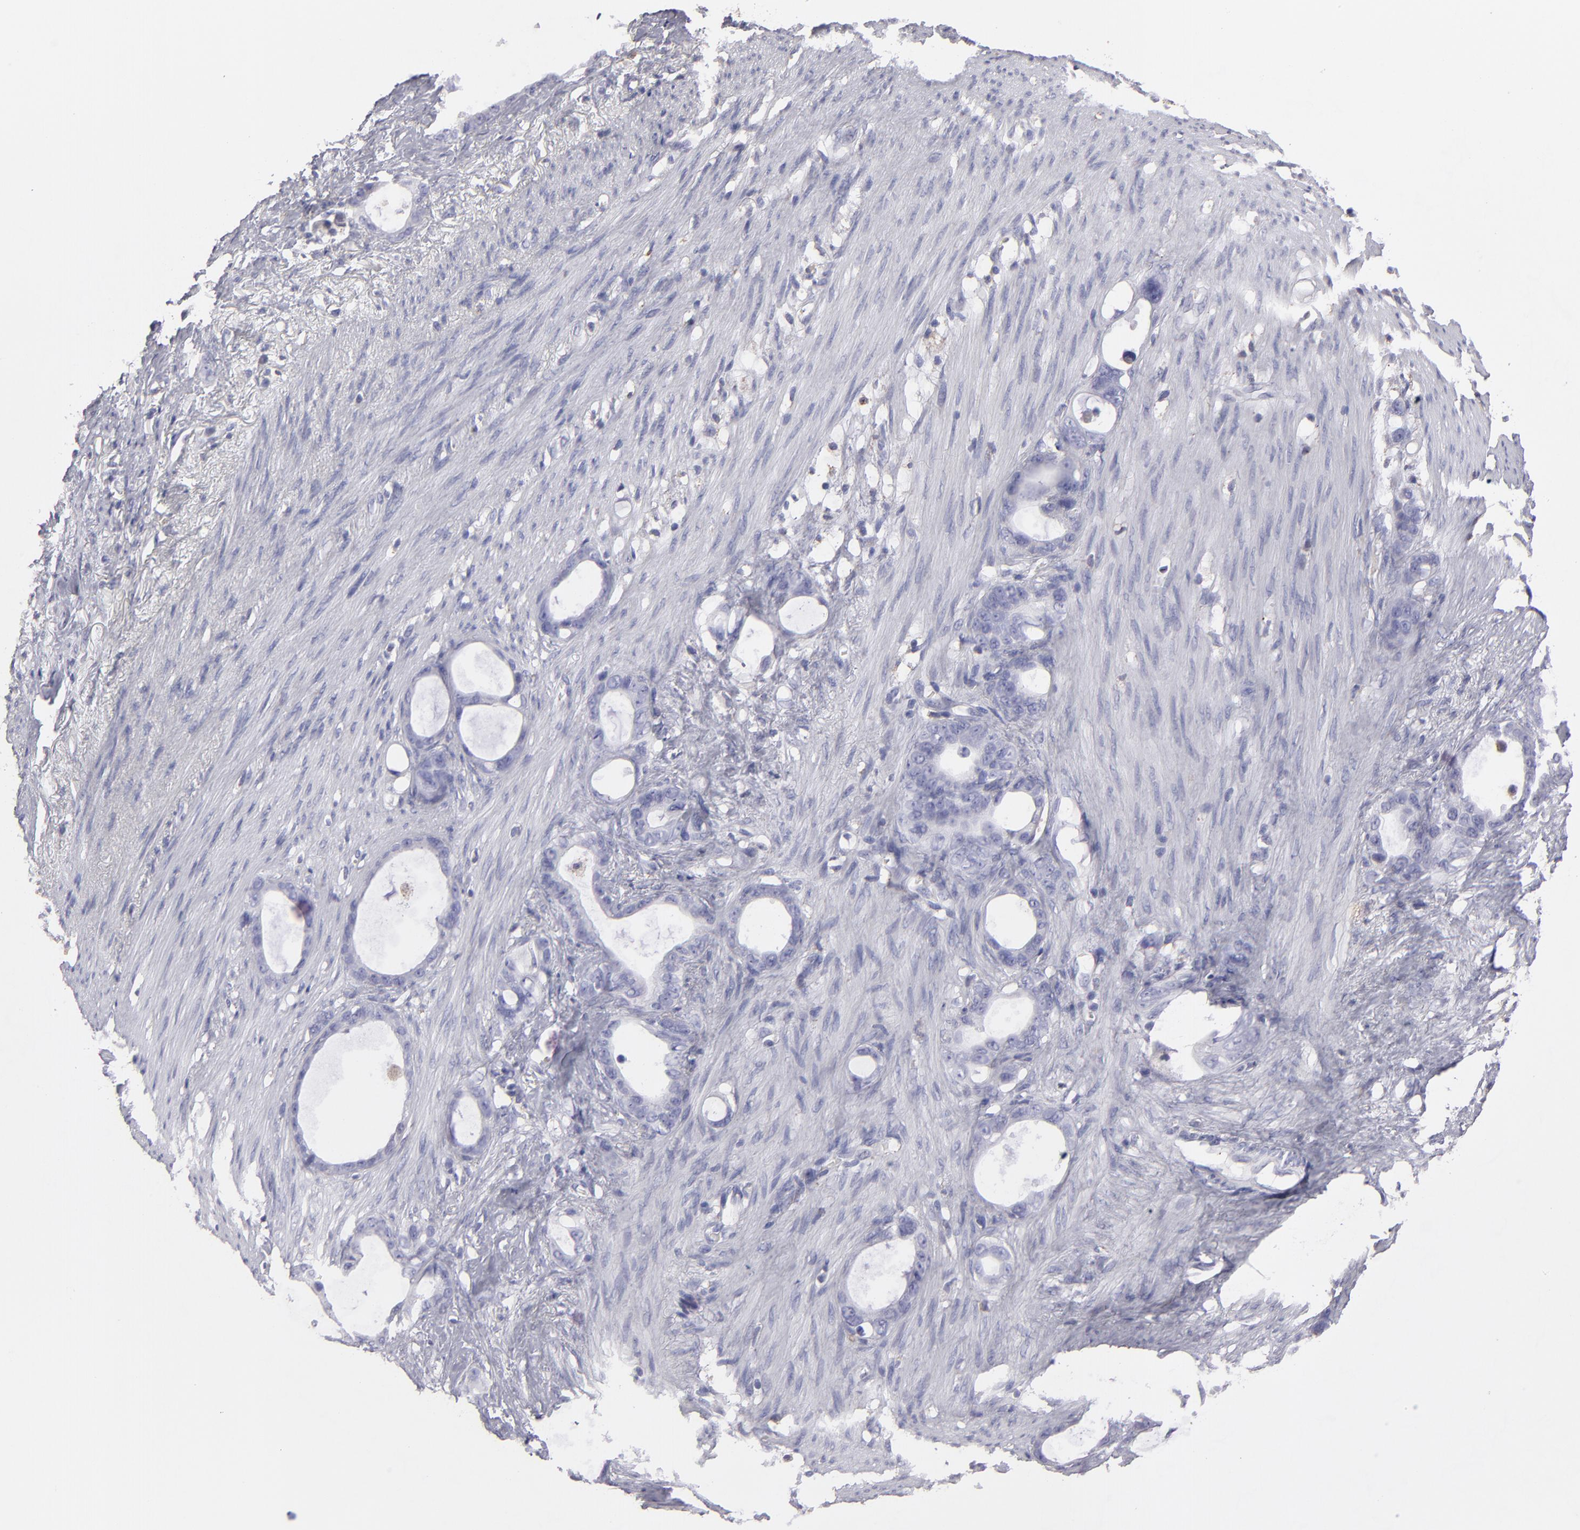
{"staining": {"intensity": "negative", "quantity": "none", "location": "none"}, "tissue": "stomach cancer", "cell_type": "Tumor cells", "image_type": "cancer", "snomed": [{"axis": "morphology", "description": "Adenocarcinoma, NOS"}, {"axis": "topography", "description": "Stomach"}], "caption": "An IHC image of adenocarcinoma (stomach) is shown. There is no staining in tumor cells of adenocarcinoma (stomach).", "gene": "CALR", "patient": {"sex": "female", "age": 75}}